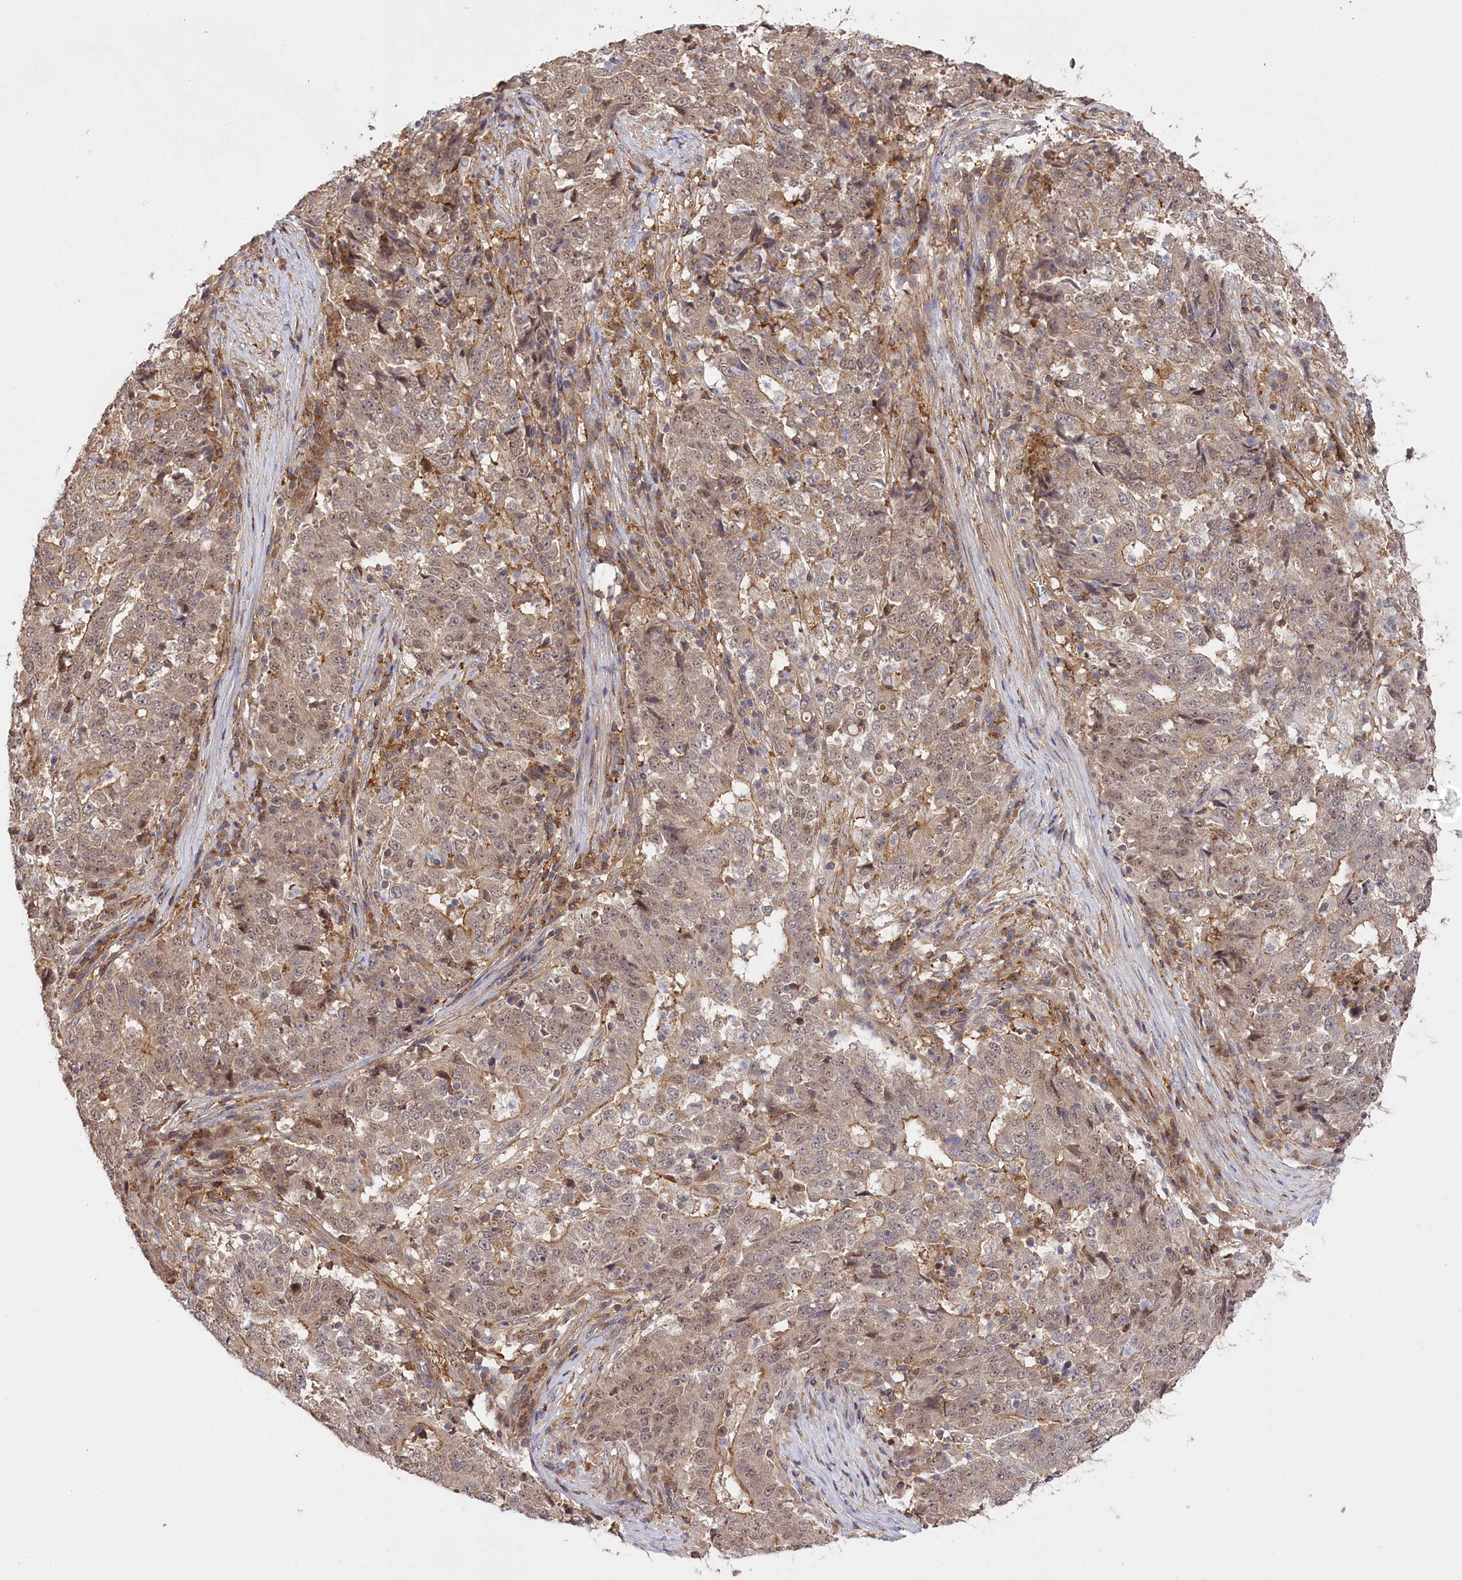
{"staining": {"intensity": "weak", "quantity": "25%-75%", "location": "nuclear"}, "tissue": "stomach cancer", "cell_type": "Tumor cells", "image_type": "cancer", "snomed": [{"axis": "morphology", "description": "Adenocarcinoma, NOS"}, {"axis": "topography", "description": "Stomach"}], "caption": "Tumor cells demonstrate low levels of weak nuclear staining in about 25%-75% of cells in human stomach adenocarcinoma.", "gene": "CCDC91", "patient": {"sex": "male", "age": 59}}